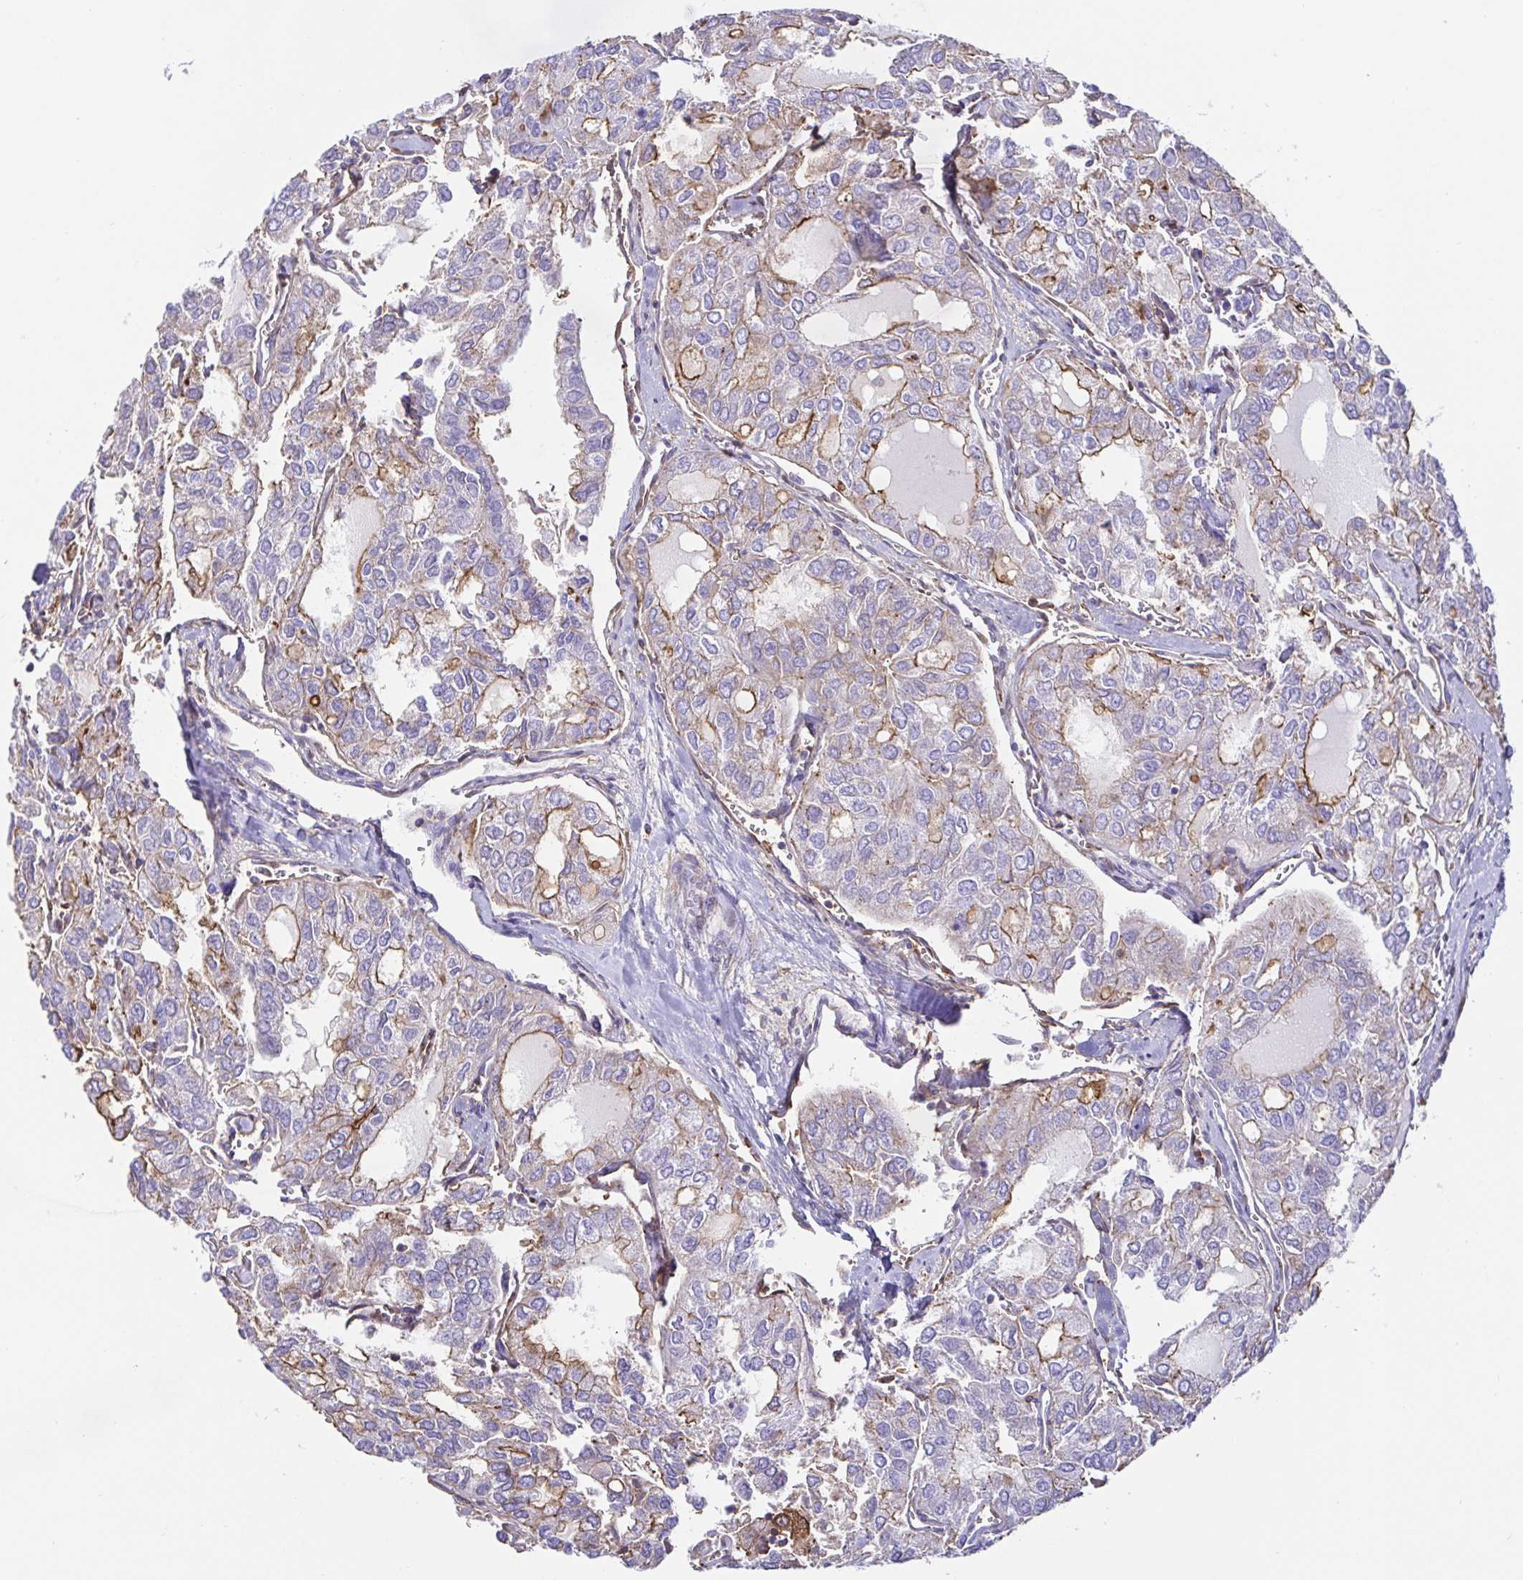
{"staining": {"intensity": "moderate", "quantity": "25%-75%", "location": "cytoplasmic/membranous"}, "tissue": "thyroid cancer", "cell_type": "Tumor cells", "image_type": "cancer", "snomed": [{"axis": "morphology", "description": "Follicular adenoma carcinoma, NOS"}, {"axis": "topography", "description": "Thyroid gland"}], "caption": "IHC (DAB (3,3'-diaminobenzidine)) staining of thyroid cancer (follicular adenoma carcinoma) shows moderate cytoplasmic/membranous protein expression in about 25%-75% of tumor cells. Immunohistochemistry (ihc) stains the protein of interest in brown and the nuclei are stained blue.", "gene": "ANXA2", "patient": {"sex": "male", "age": 75}}